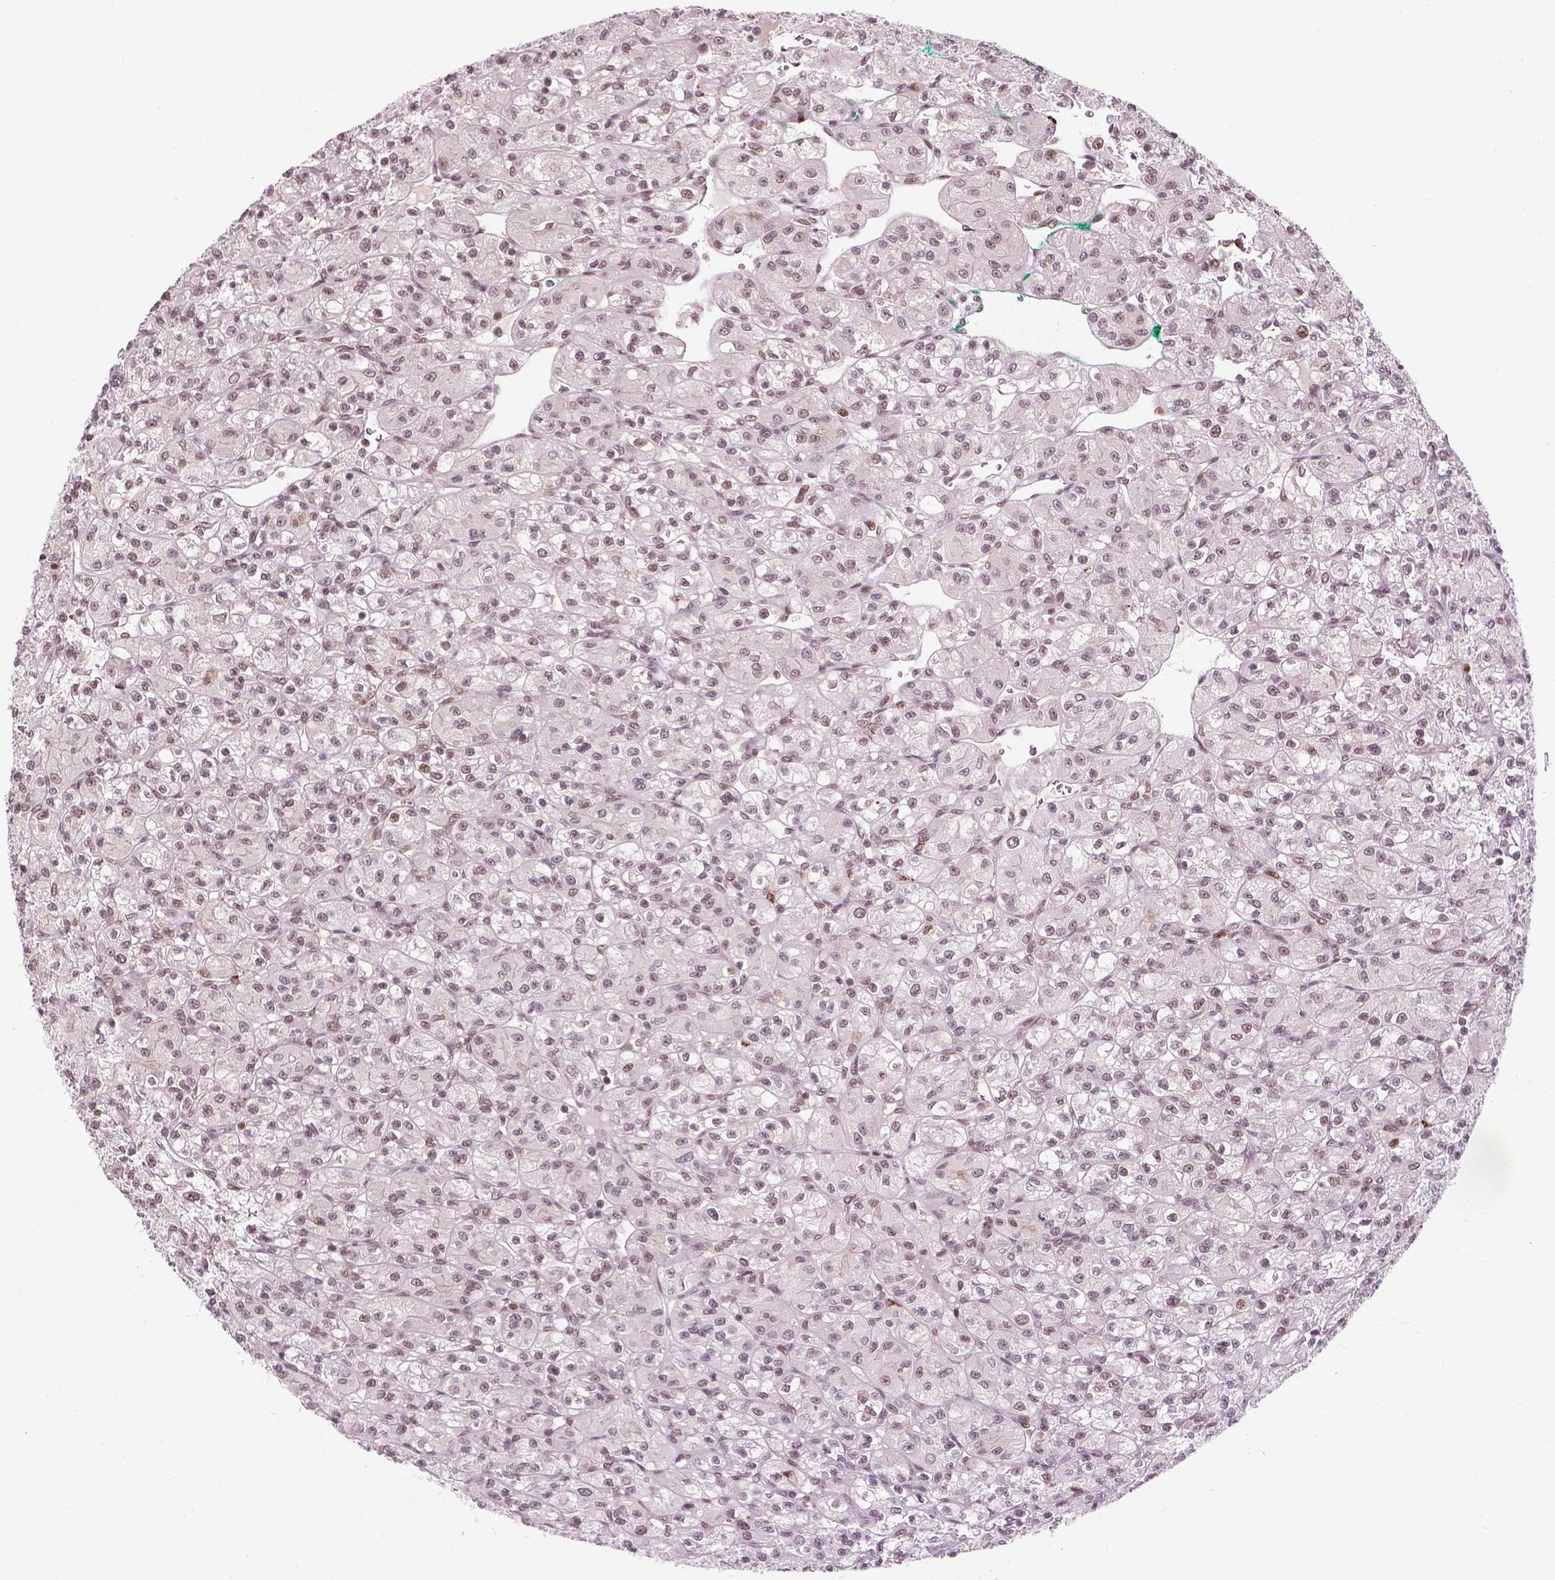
{"staining": {"intensity": "weak", "quantity": ">75%", "location": "nuclear"}, "tissue": "renal cancer", "cell_type": "Tumor cells", "image_type": "cancer", "snomed": [{"axis": "morphology", "description": "Adenocarcinoma, NOS"}, {"axis": "topography", "description": "Kidney"}], "caption": "Human renal cancer (adenocarcinoma) stained for a protein (brown) reveals weak nuclear positive staining in about >75% of tumor cells.", "gene": "PER2", "patient": {"sex": "female", "age": 70}}